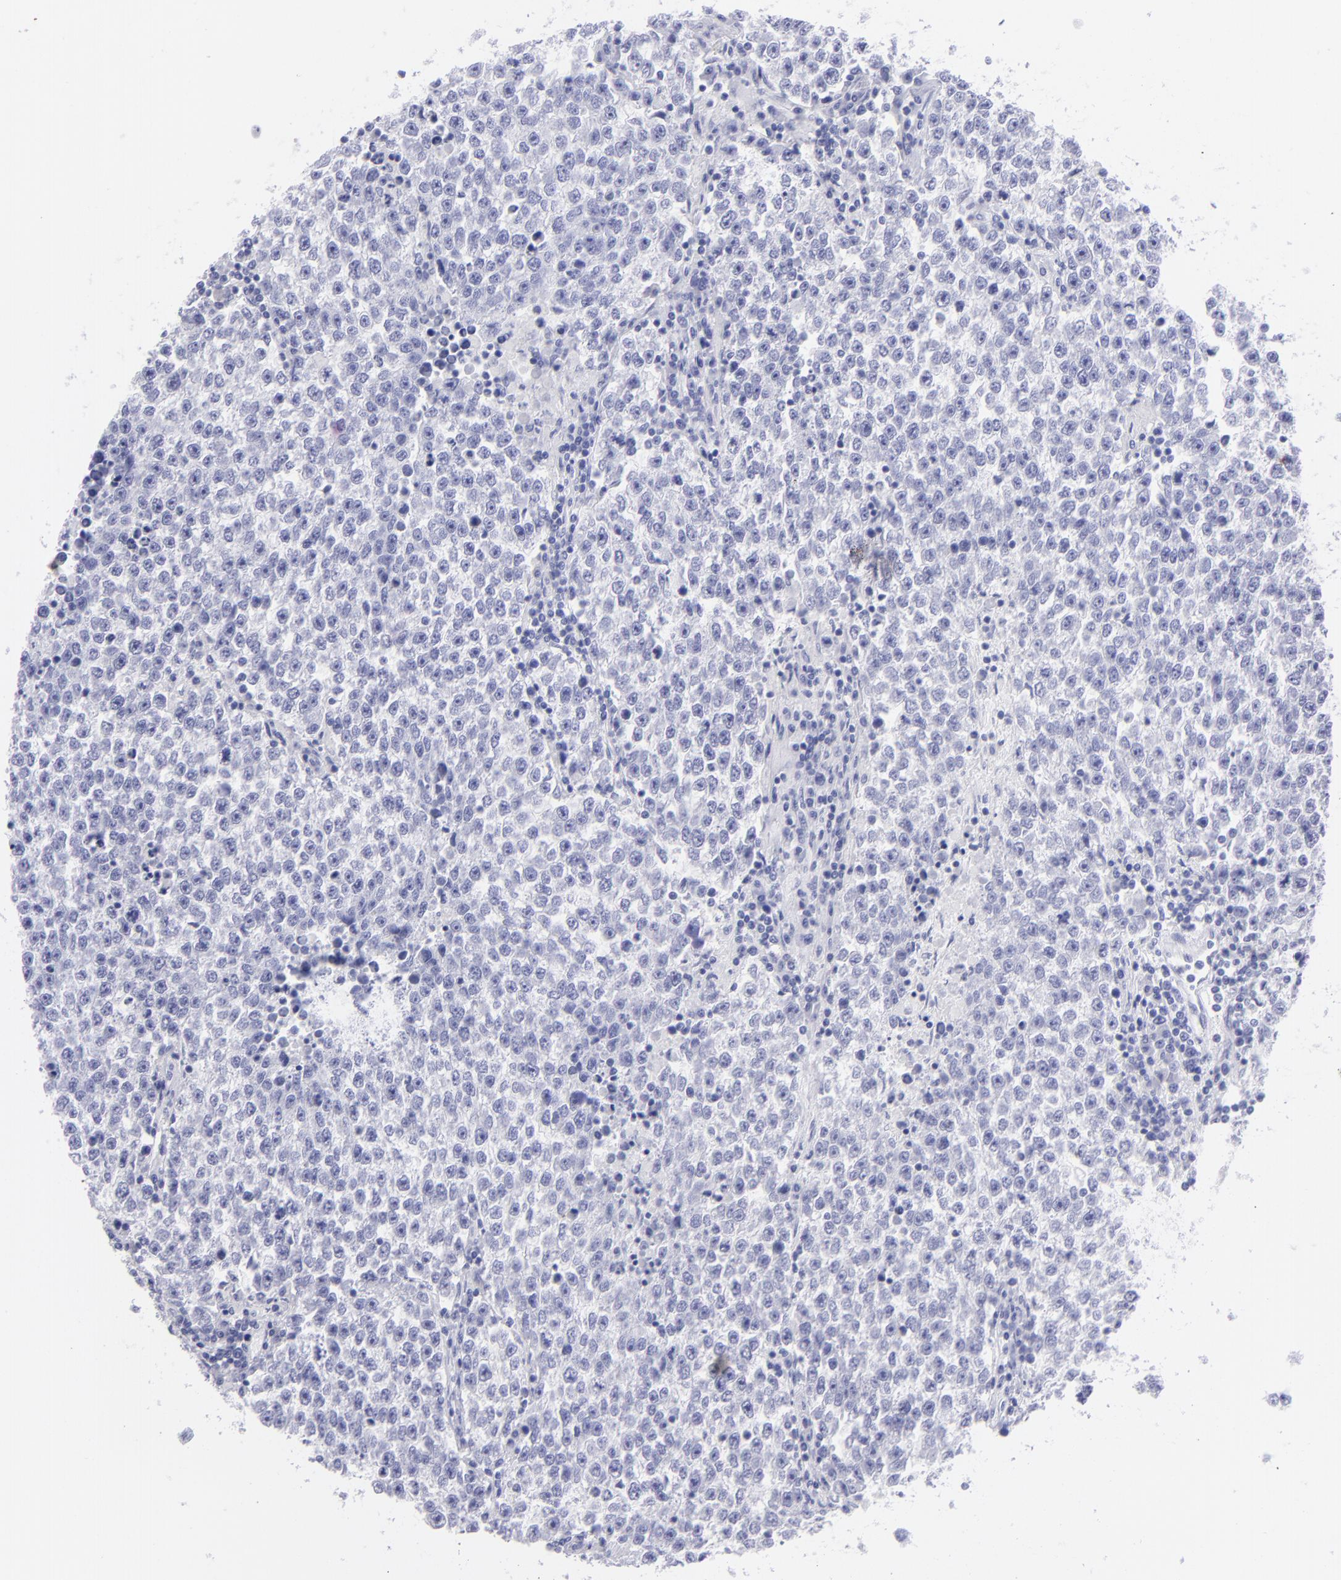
{"staining": {"intensity": "negative", "quantity": "none", "location": "none"}, "tissue": "testis cancer", "cell_type": "Tumor cells", "image_type": "cancer", "snomed": [{"axis": "morphology", "description": "Seminoma, NOS"}, {"axis": "topography", "description": "Testis"}], "caption": "Protein analysis of testis seminoma displays no significant expression in tumor cells.", "gene": "SLC1A2", "patient": {"sex": "male", "age": 36}}